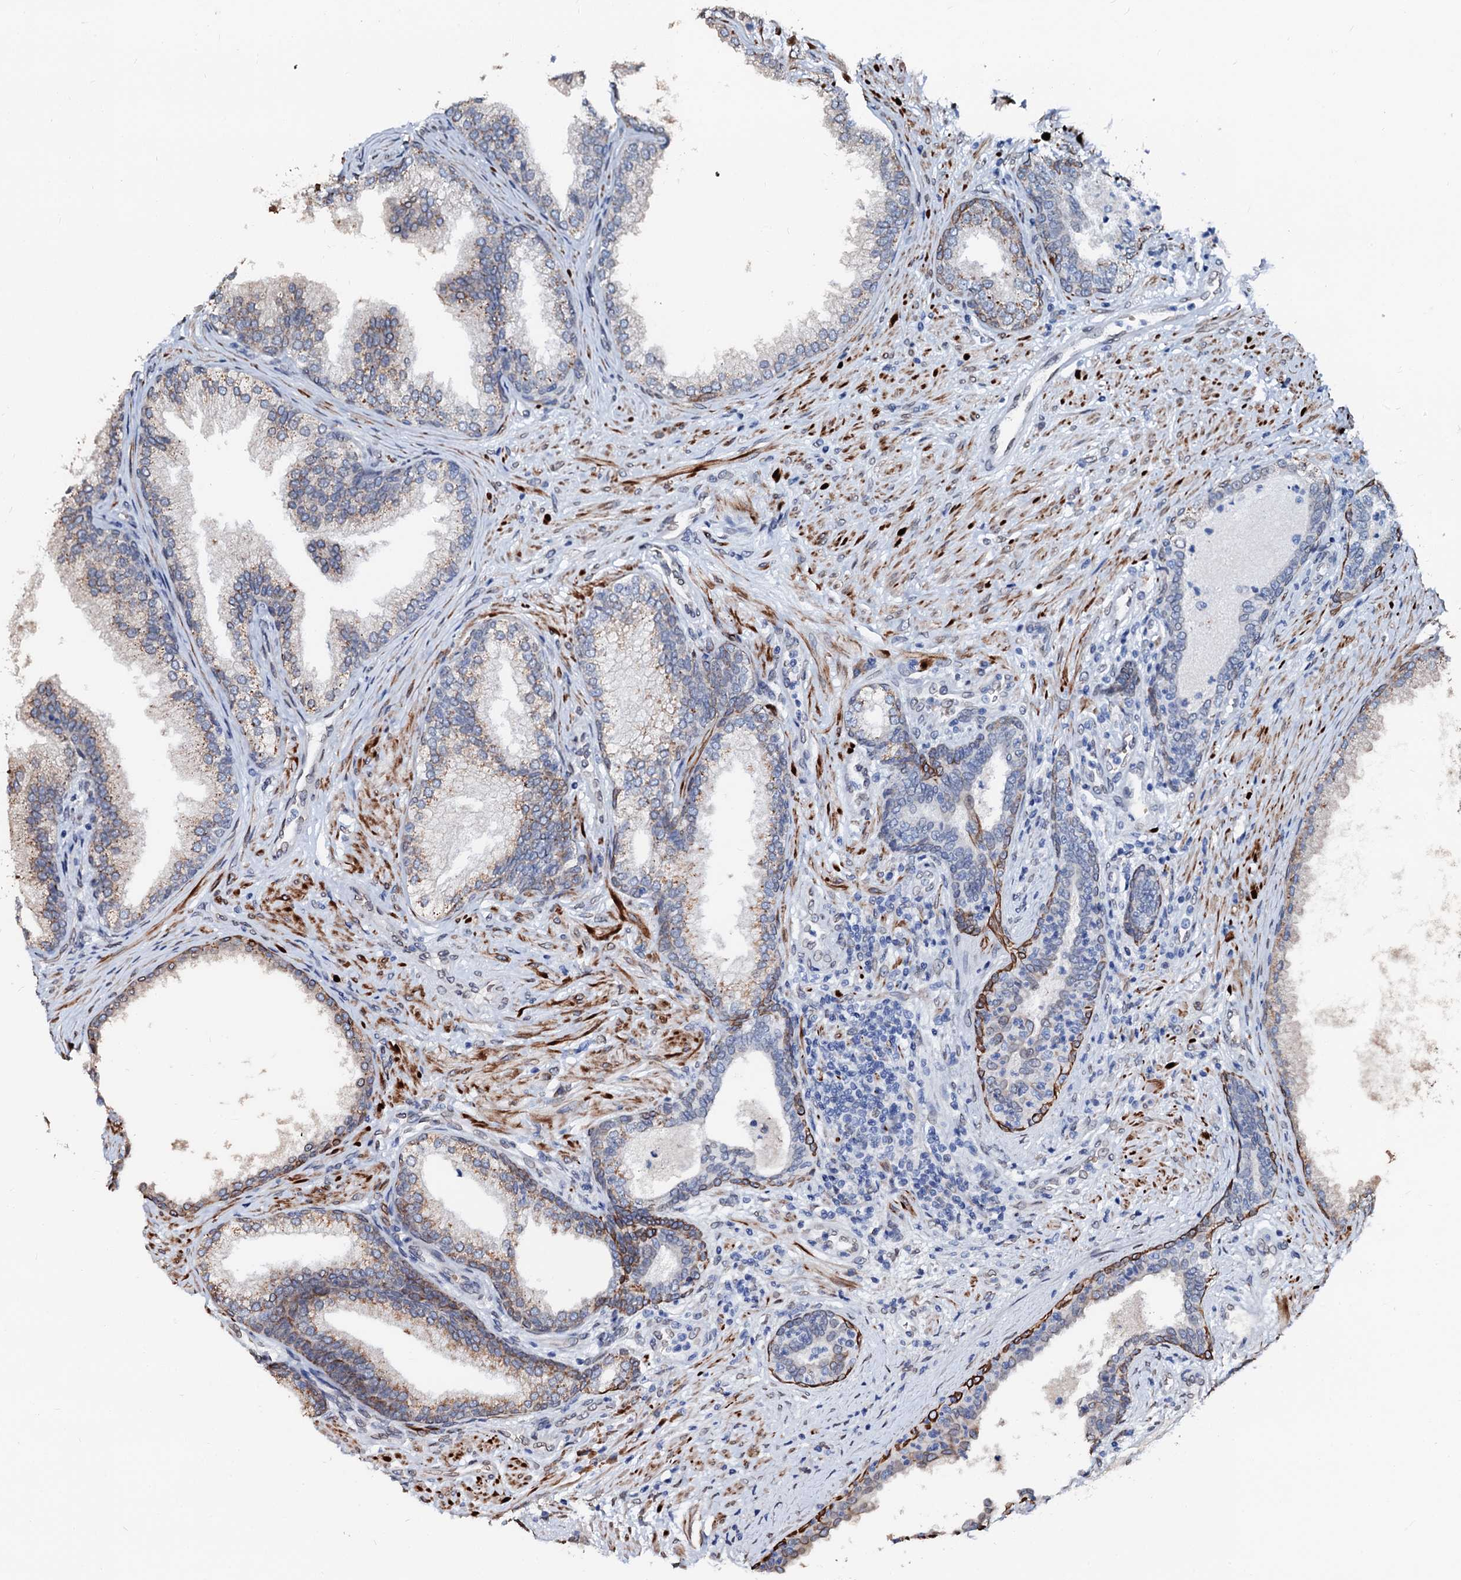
{"staining": {"intensity": "weak", "quantity": "25%-75%", "location": "cytoplasmic/membranous"}, "tissue": "prostate", "cell_type": "Glandular cells", "image_type": "normal", "snomed": [{"axis": "morphology", "description": "Normal tissue, NOS"}, {"axis": "topography", "description": "Prostate"}], "caption": "This image displays unremarkable prostate stained with immunohistochemistry to label a protein in brown. The cytoplasmic/membranous of glandular cells show weak positivity for the protein. Nuclei are counter-stained blue.", "gene": "NRP2", "patient": {"sex": "male", "age": 76}}